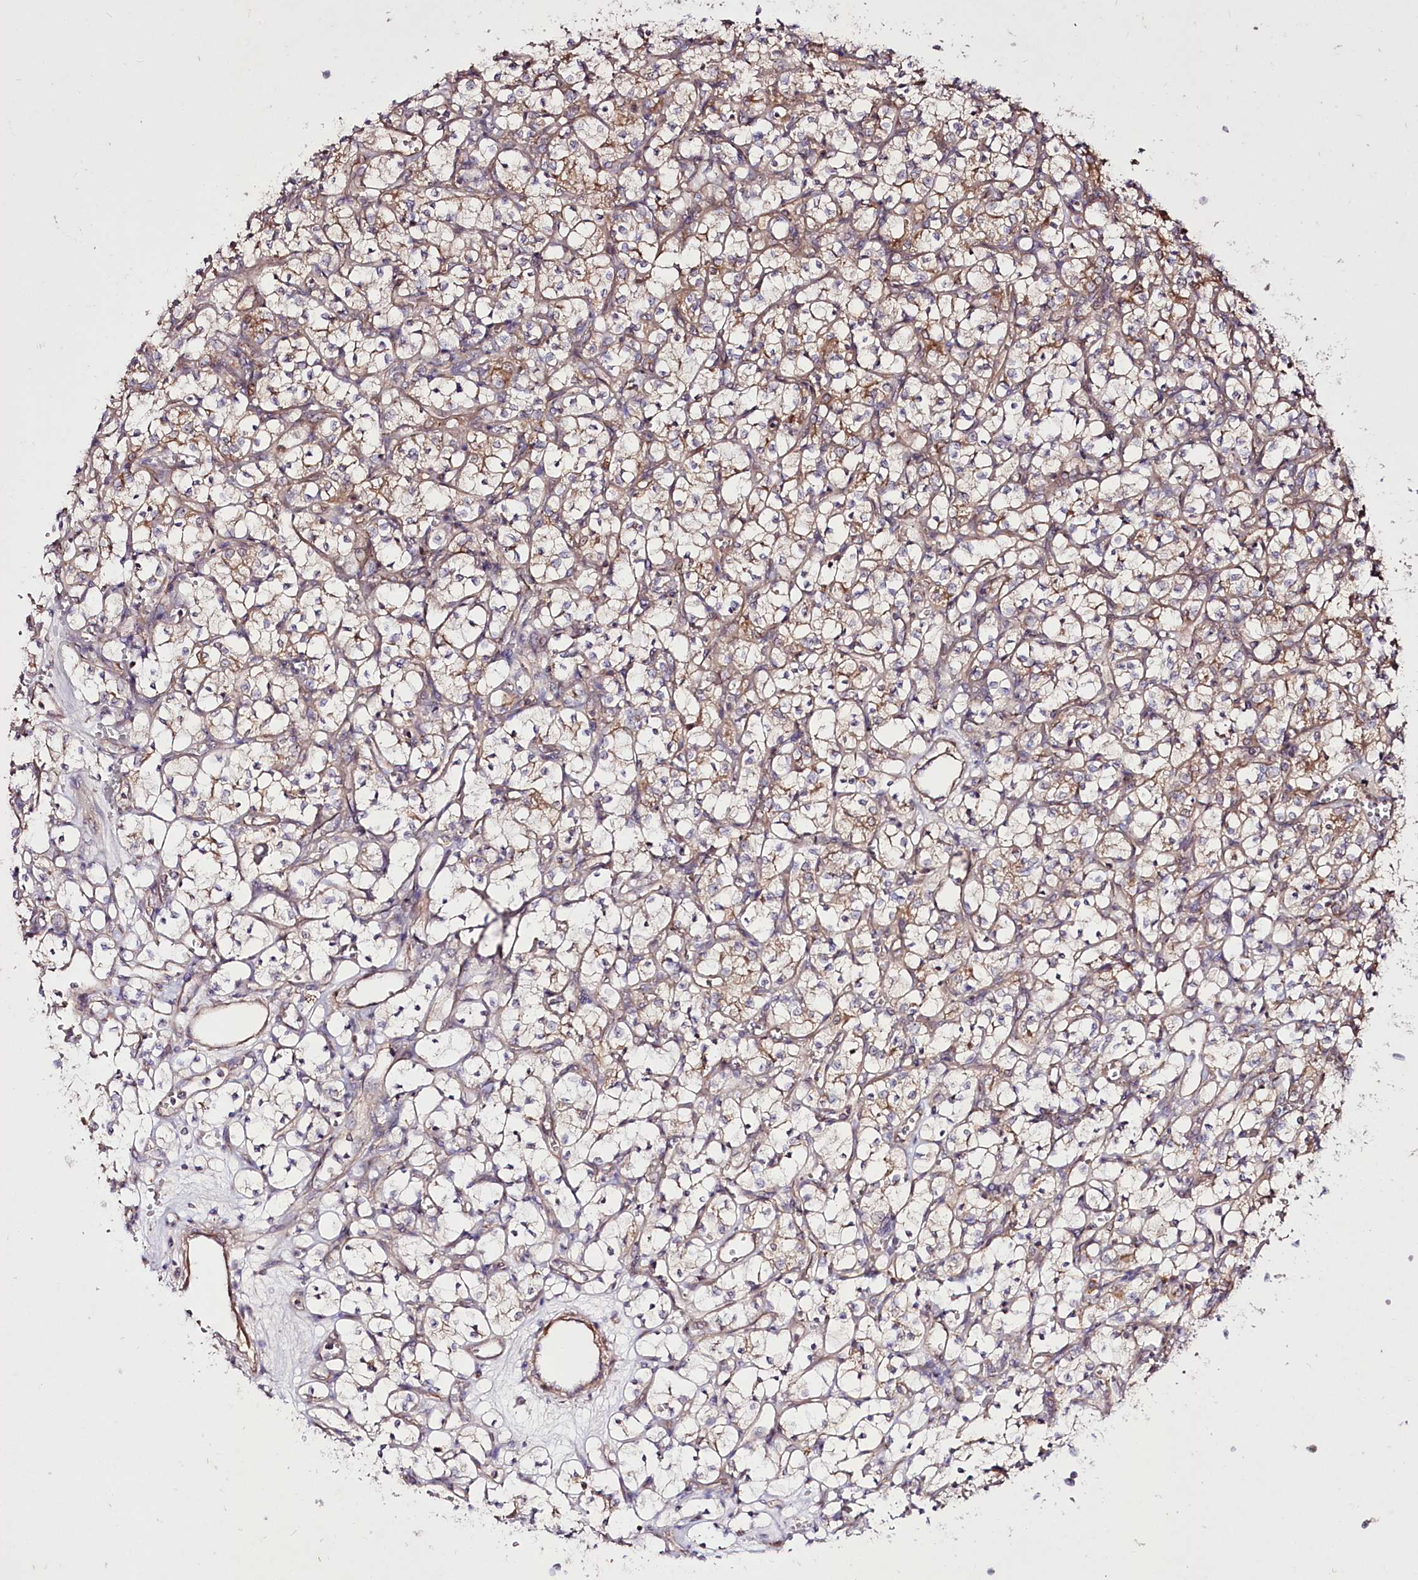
{"staining": {"intensity": "moderate", "quantity": "<25%", "location": "cytoplasmic/membranous"}, "tissue": "renal cancer", "cell_type": "Tumor cells", "image_type": "cancer", "snomed": [{"axis": "morphology", "description": "Adenocarcinoma, NOS"}, {"axis": "topography", "description": "Kidney"}], "caption": "IHC micrograph of neoplastic tissue: human adenocarcinoma (renal) stained using IHC exhibits low levels of moderate protein expression localized specifically in the cytoplasmic/membranous of tumor cells, appearing as a cytoplasmic/membranous brown color.", "gene": "REXO2", "patient": {"sex": "female", "age": 69}}